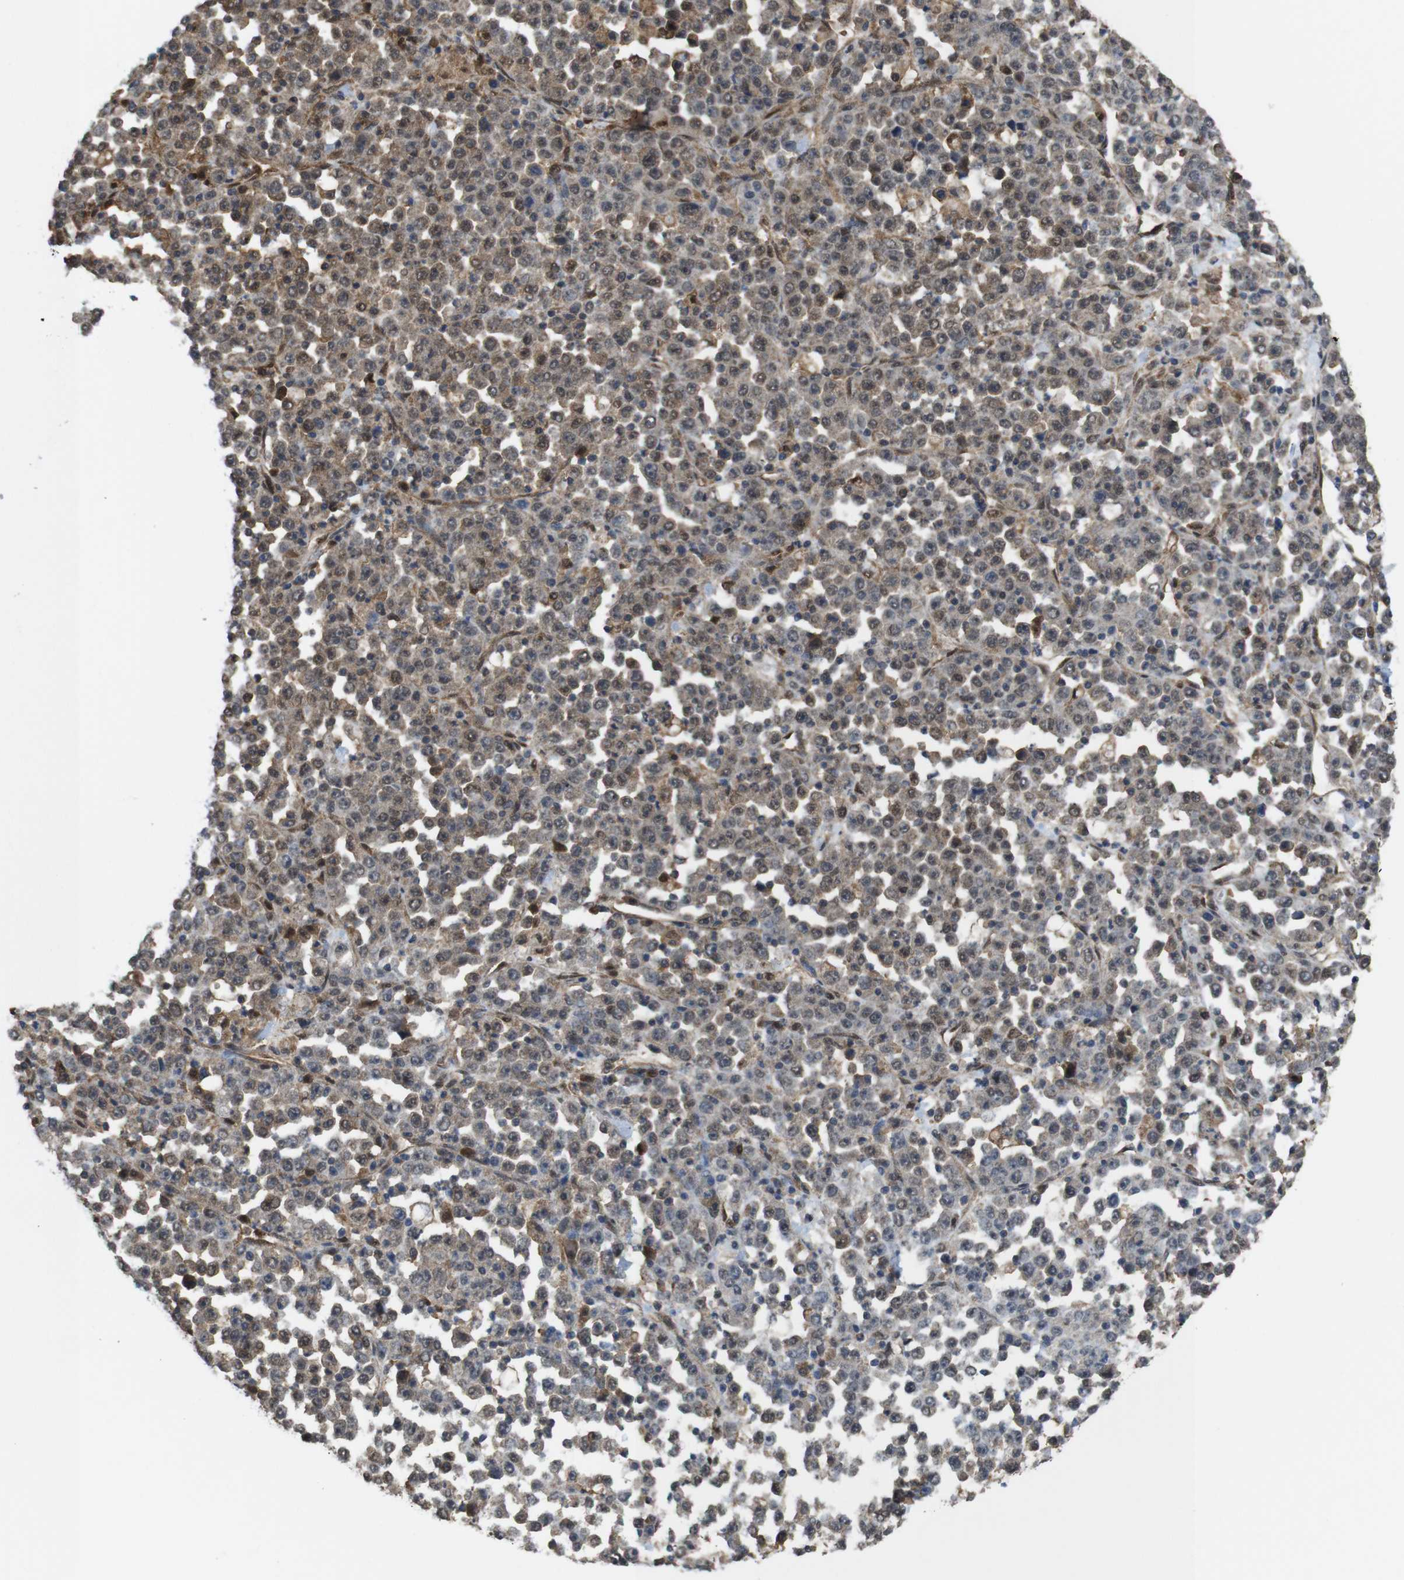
{"staining": {"intensity": "moderate", "quantity": "25%-75%", "location": "cytoplasmic/membranous"}, "tissue": "stomach cancer", "cell_type": "Tumor cells", "image_type": "cancer", "snomed": [{"axis": "morphology", "description": "Normal tissue, NOS"}, {"axis": "morphology", "description": "Adenocarcinoma, NOS"}, {"axis": "topography", "description": "Stomach, upper"}, {"axis": "topography", "description": "Stomach"}], "caption": "A brown stain shows moderate cytoplasmic/membranous positivity of a protein in human adenocarcinoma (stomach) tumor cells. (DAB IHC with brightfield microscopy, high magnification).", "gene": "YWHAG", "patient": {"sex": "male", "age": 59}}